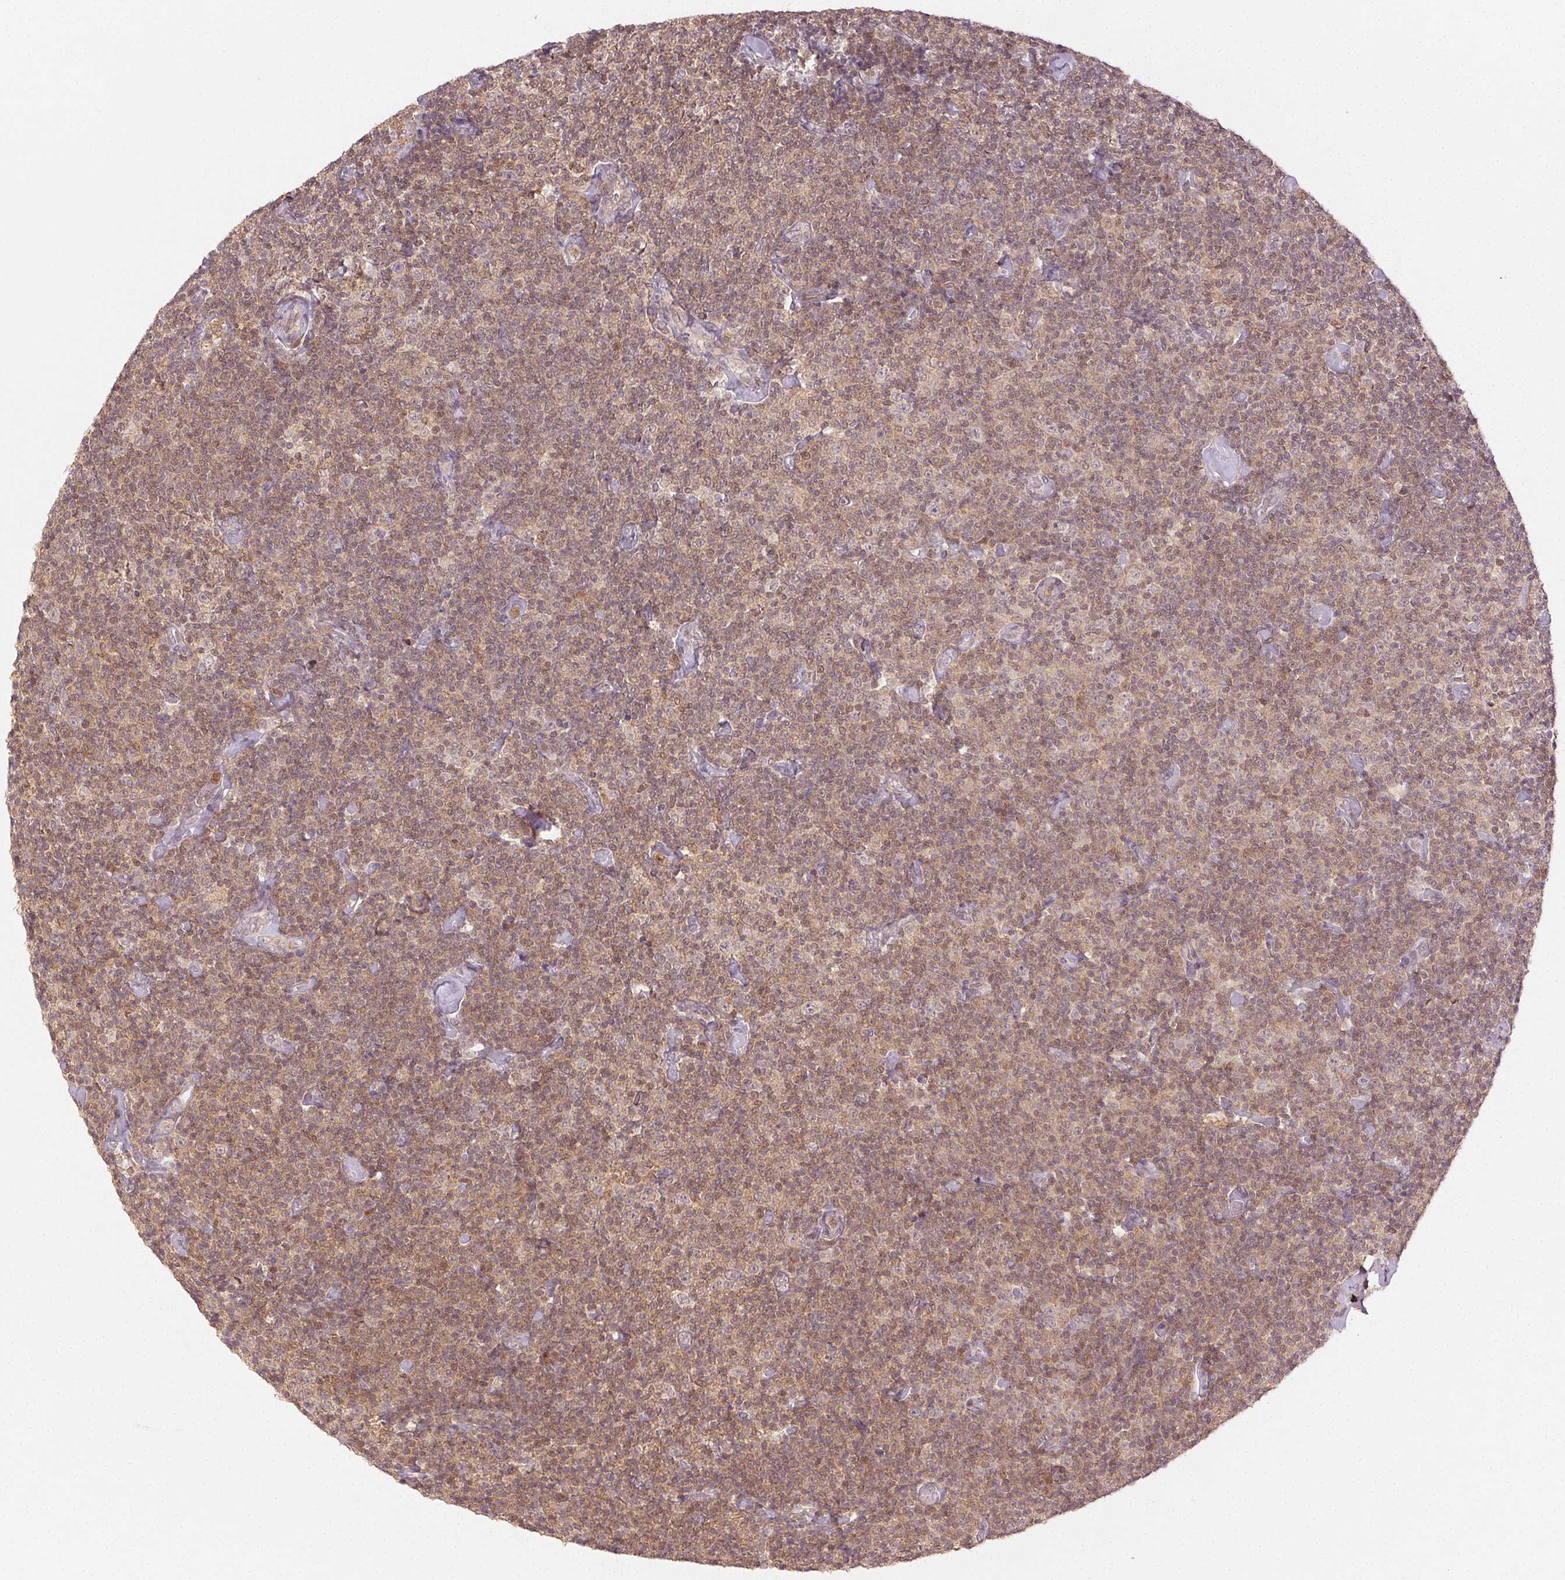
{"staining": {"intensity": "weak", "quantity": ">75%", "location": "cytoplasmic/membranous,nuclear"}, "tissue": "lymphoma", "cell_type": "Tumor cells", "image_type": "cancer", "snomed": [{"axis": "morphology", "description": "Malignant lymphoma, non-Hodgkin's type, Low grade"}, {"axis": "topography", "description": "Lymph node"}], "caption": "This is an image of immunohistochemistry staining of lymphoma, which shows weak staining in the cytoplasmic/membranous and nuclear of tumor cells.", "gene": "MAPK14", "patient": {"sex": "male", "age": 81}}